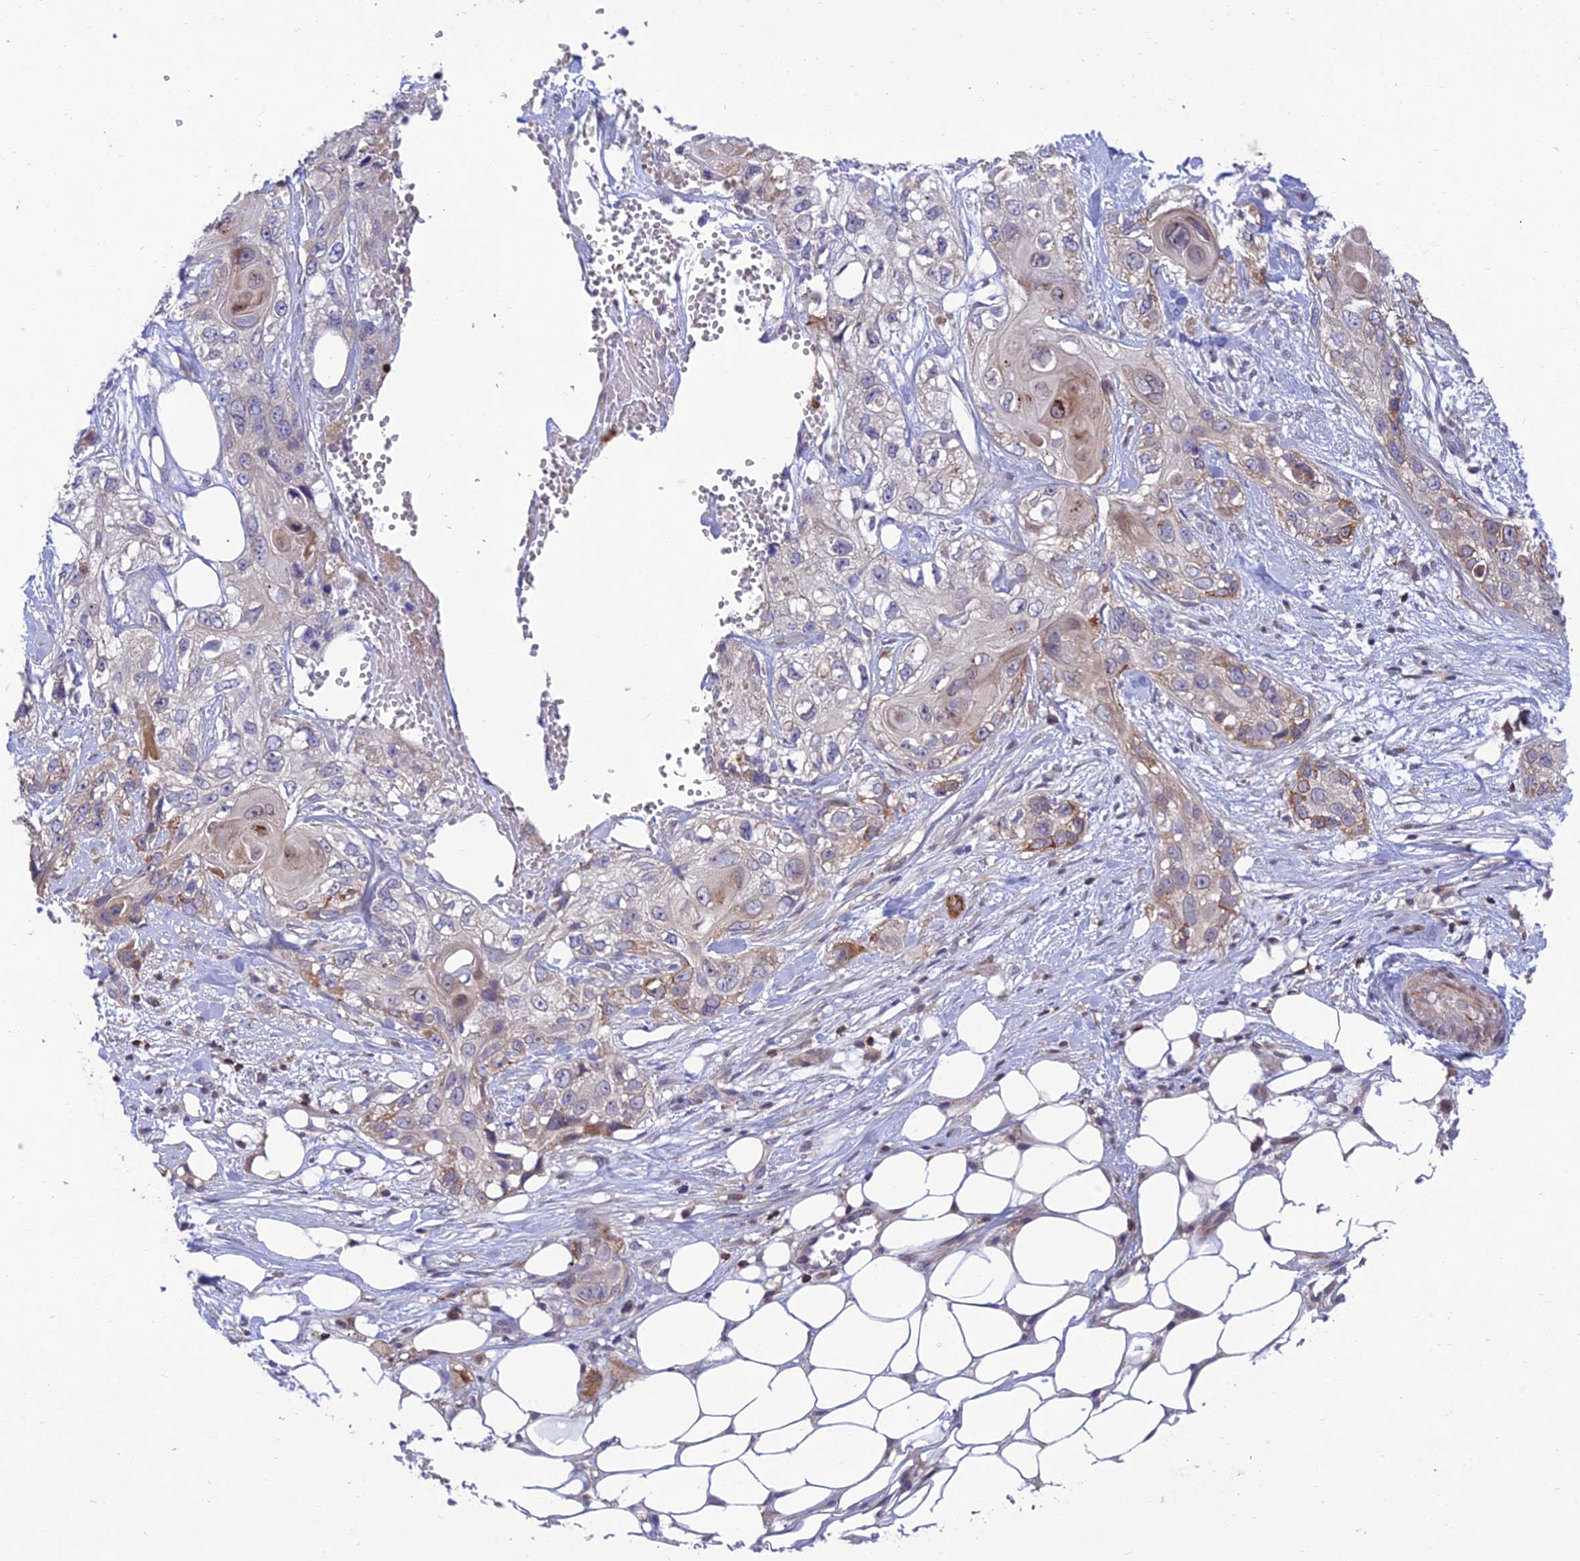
{"staining": {"intensity": "moderate", "quantity": "<25%", "location": "cytoplasmic/membranous"}, "tissue": "skin cancer", "cell_type": "Tumor cells", "image_type": "cancer", "snomed": [{"axis": "morphology", "description": "Normal tissue, NOS"}, {"axis": "morphology", "description": "Squamous cell carcinoma, NOS"}, {"axis": "topography", "description": "Skin"}], "caption": "Immunohistochemistry (DAB (3,3'-diaminobenzidine)) staining of human skin cancer shows moderate cytoplasmic/membranous protein staining in approximately <25% of tumor cells.", "gene": "FAM76A", "patient": {"sex": "male", "age": 72}}